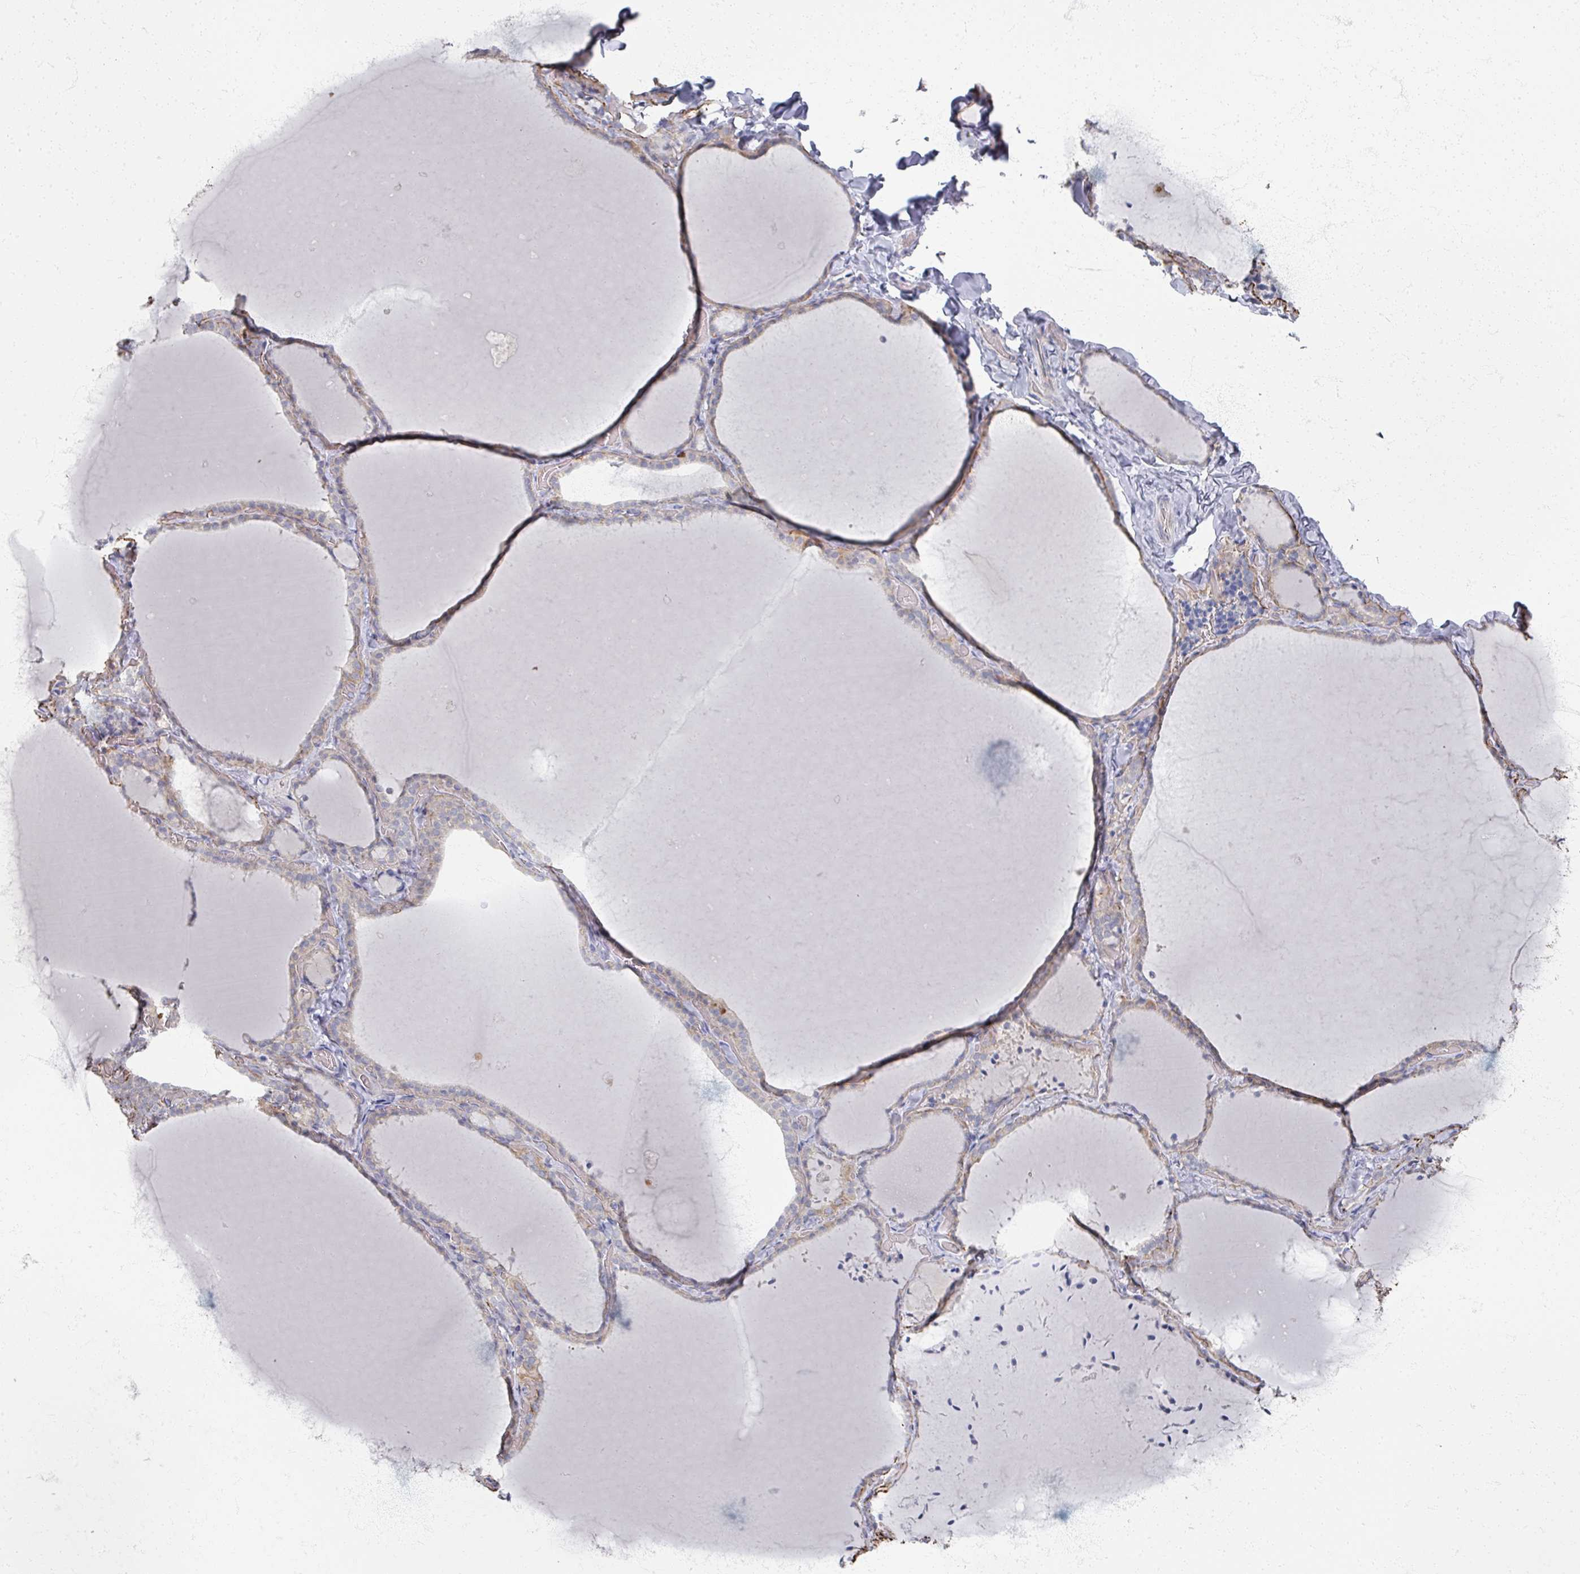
{"staining": {"intensity": "weak", "quantity": "<25%", "location": "cytoplasmic/membranous"}, "tissue": "thyroid gland", "cell_type": "Glandular cells", "image_type": "normal", "snomed": [{"axis": "morphology", "description": "Normal tissue, NOS"}, {"axis": "topography", "description": "Thyroid gland"}], "caption": "Glandular cells show no significant protein staining in benign thyroid gland. (DAB (3,3'-diaminobenzidine) immunohistochemistry, high magnification).", "gene": "TTYH3", "patient": {"sex": "female", "age": 22}}